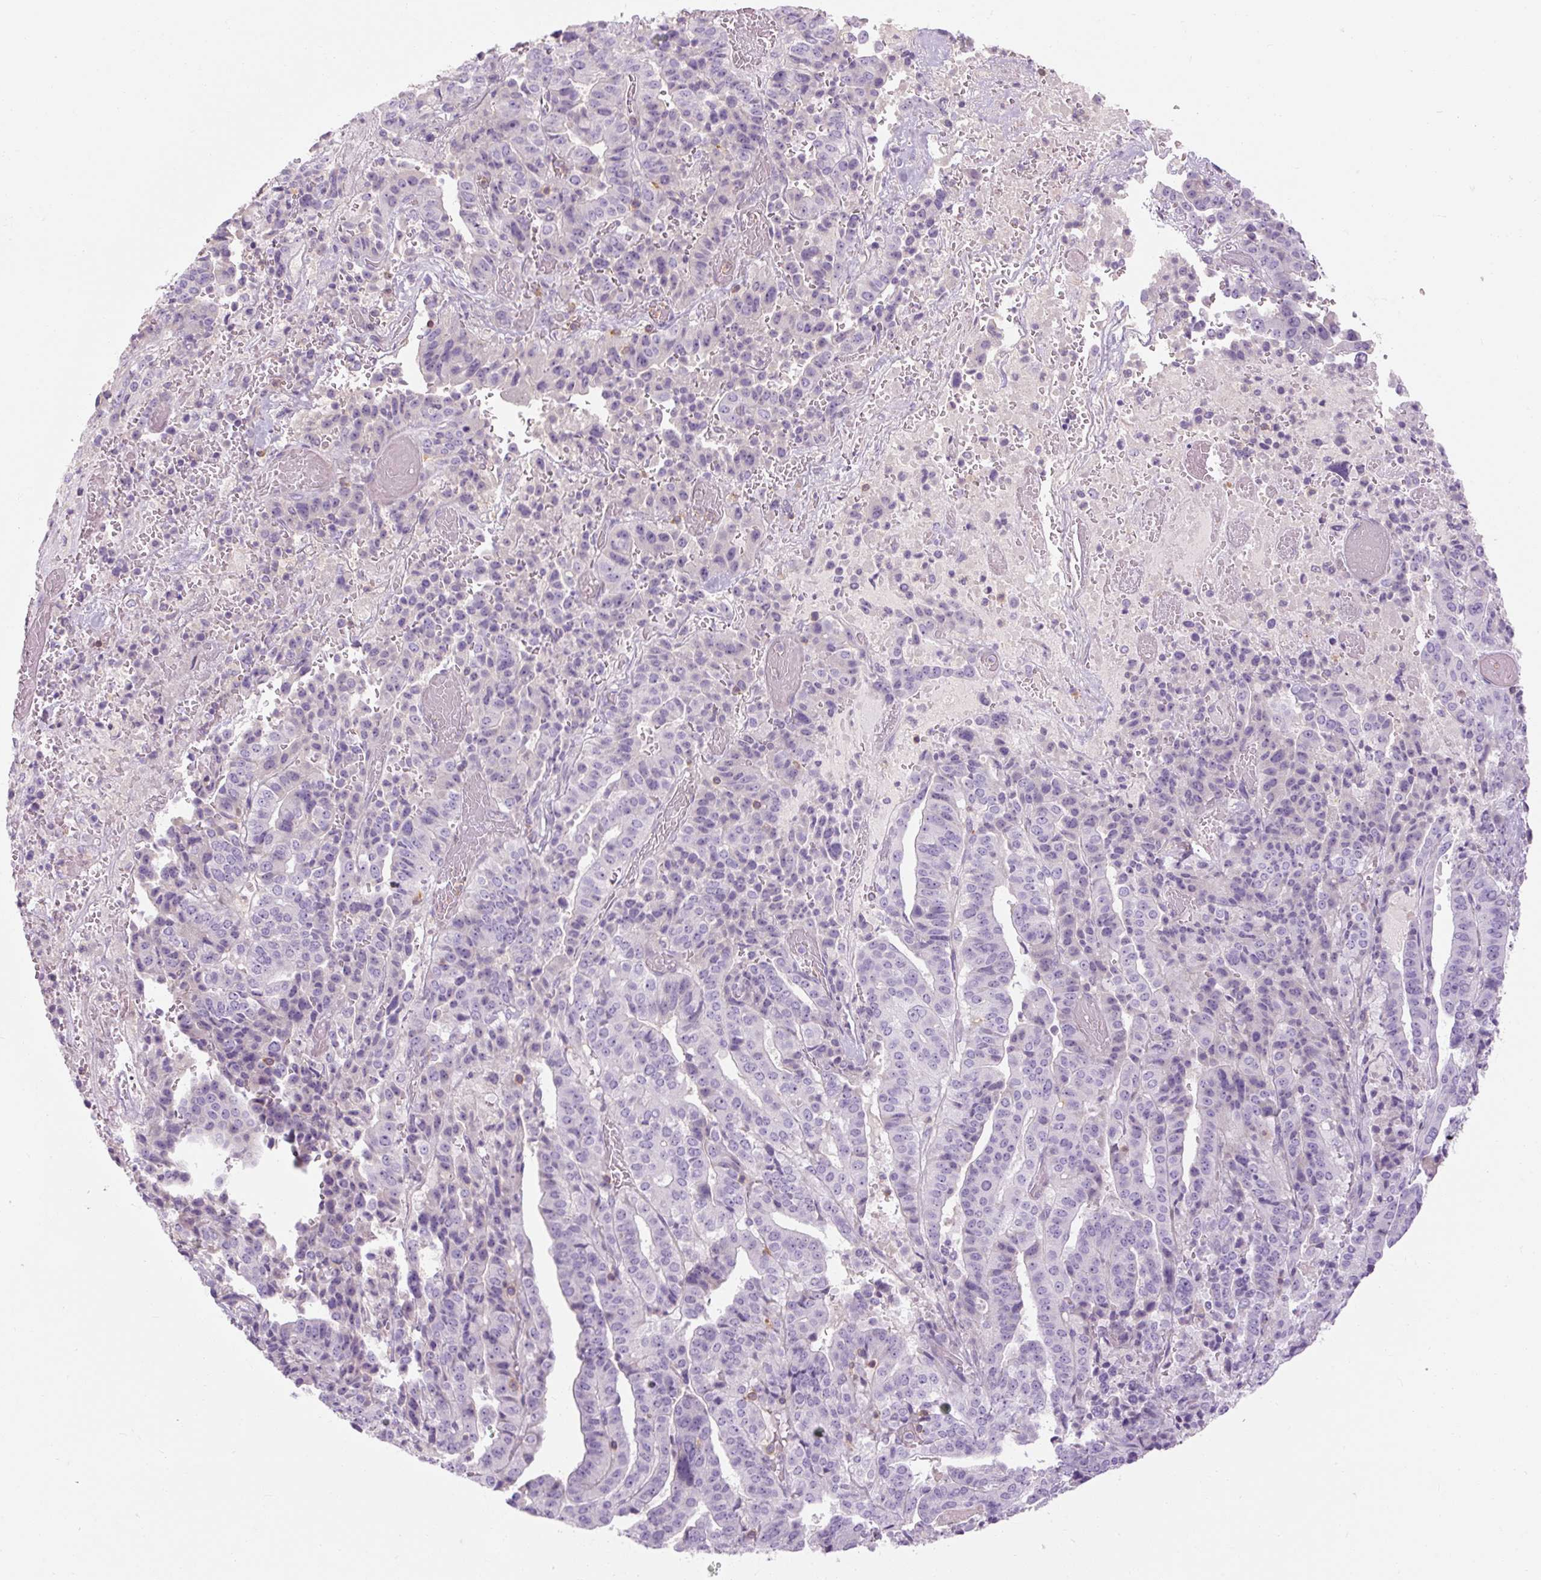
{"staining": {"intensity": "negative", "quantity": "none", "location": "none"}, "tissue": "stomach cancer", "cell_type": "Tumor cells", "image_type": "cancer", "snomed": [{"axis": "morphology", "description": "Adenocarcinoma, NOS"}, {"axis": "topography", "description": "Stomach"}], "caption": "Tumor cells are negative for protein expression in human adenocarcinoma (stomach). The staining was performed using DAB (3,3'-diaminobenzidine) to visualize the protein expression in brown, while the nuclei were stained in blue with hematoxylin (Magnification: 20x).", "gene": "TIGD2", "patient": {"sex": "male", "age": 48}}